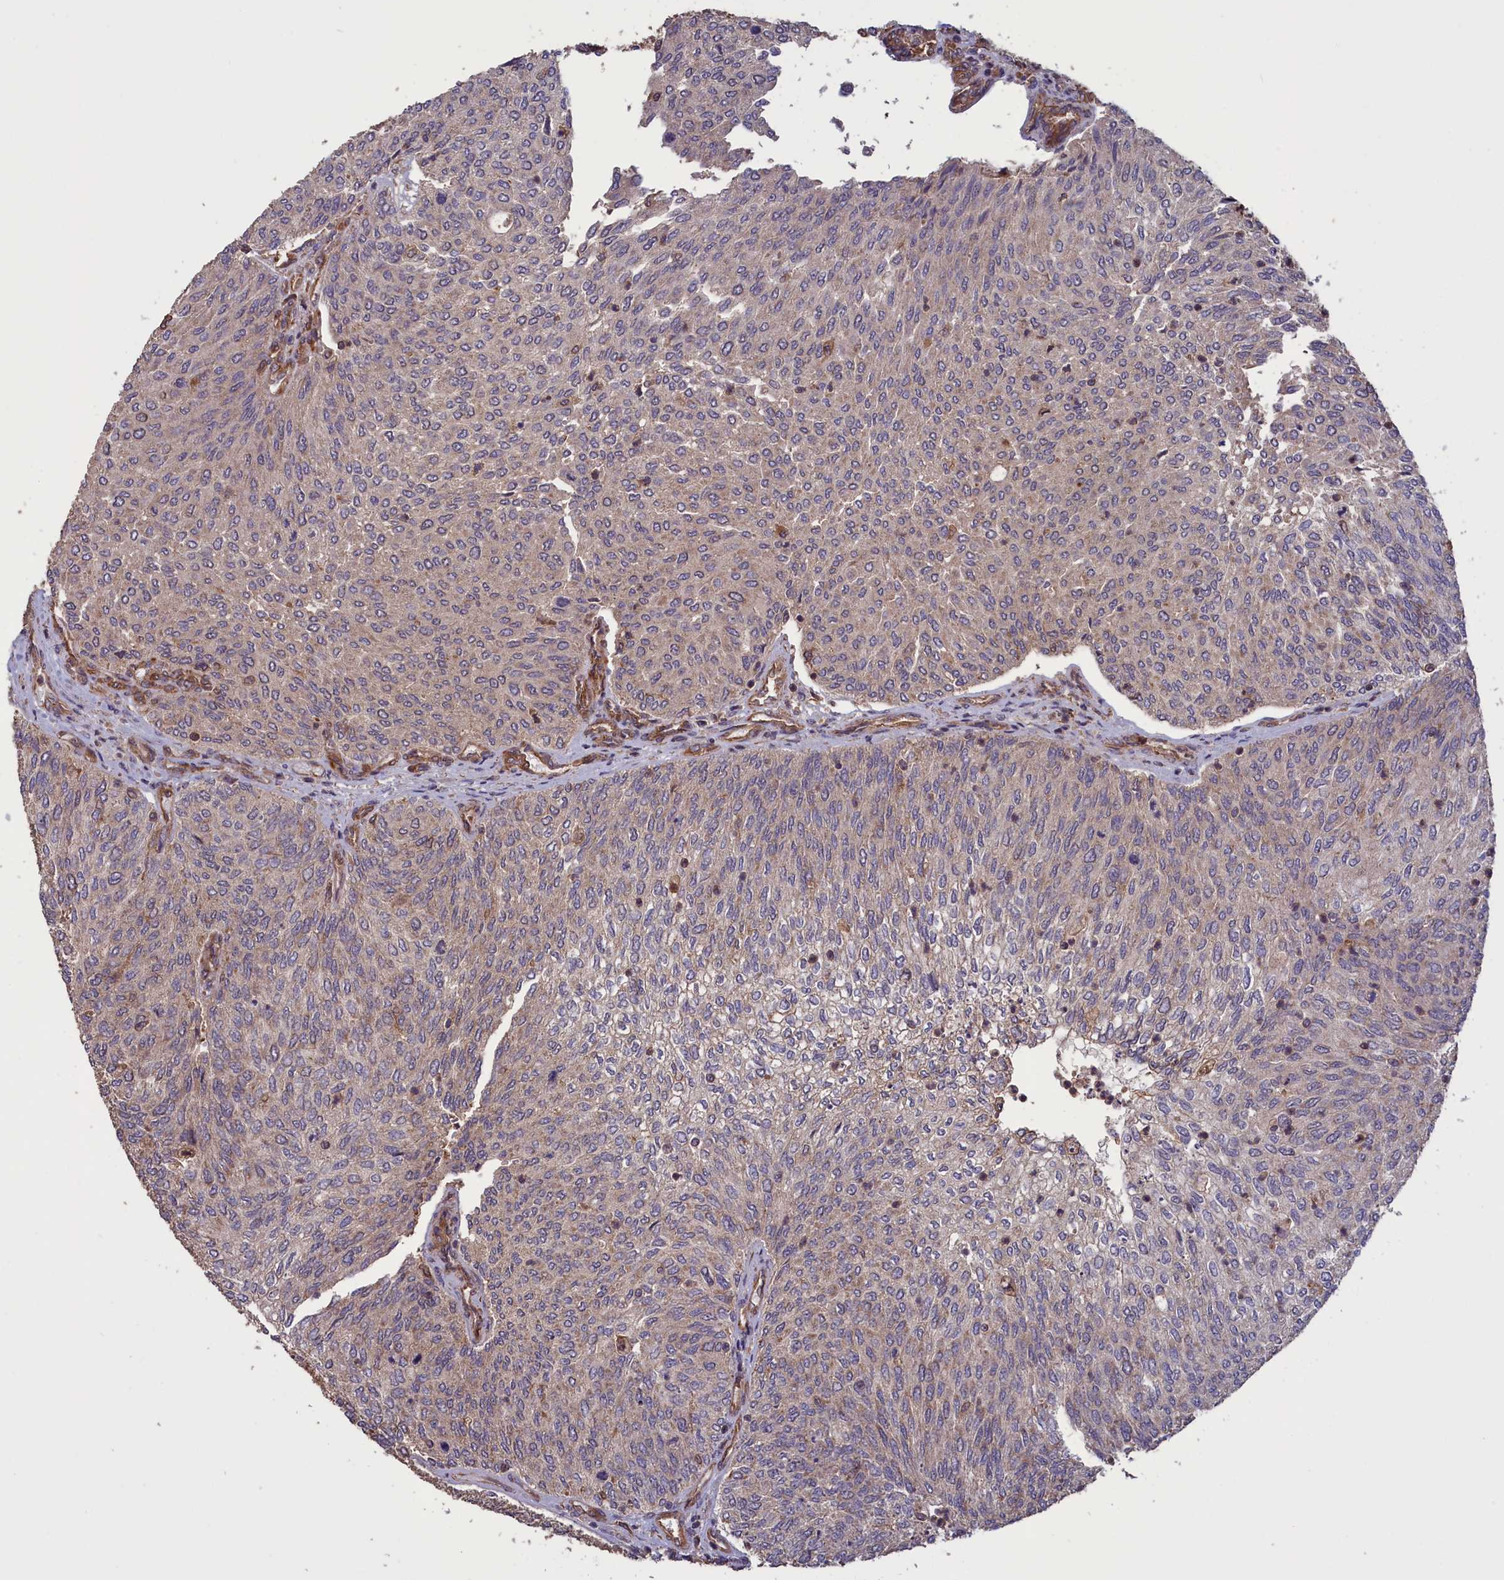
{"staining": {"intensity": "weak", "quantity": "25%-75%", "location": "cytoplasmic/membranous"}, "tissue": "urothelial cancer", "cell_type": "Tumor cells", "image_type": "cancer", "snomed": [{"axis": "morphology", "description": "Urothelial carcinoma, Low grade"}, {"axis": "topography", "description": "Urinary bladder"}], "caption": "IHC histopathology image of neoplastic tissue: human urothelial carcinoma (low-grade) stained using immunohistochemistry (IHC) exhibits low levels of weak protein expression localized specifically in the cytoplasmic/membranous of tumor cells, appearing as a cytoplasmic/membranous brown color.", "gene": "DAPK3", "patient": {"sex": "female", "age": 79}}